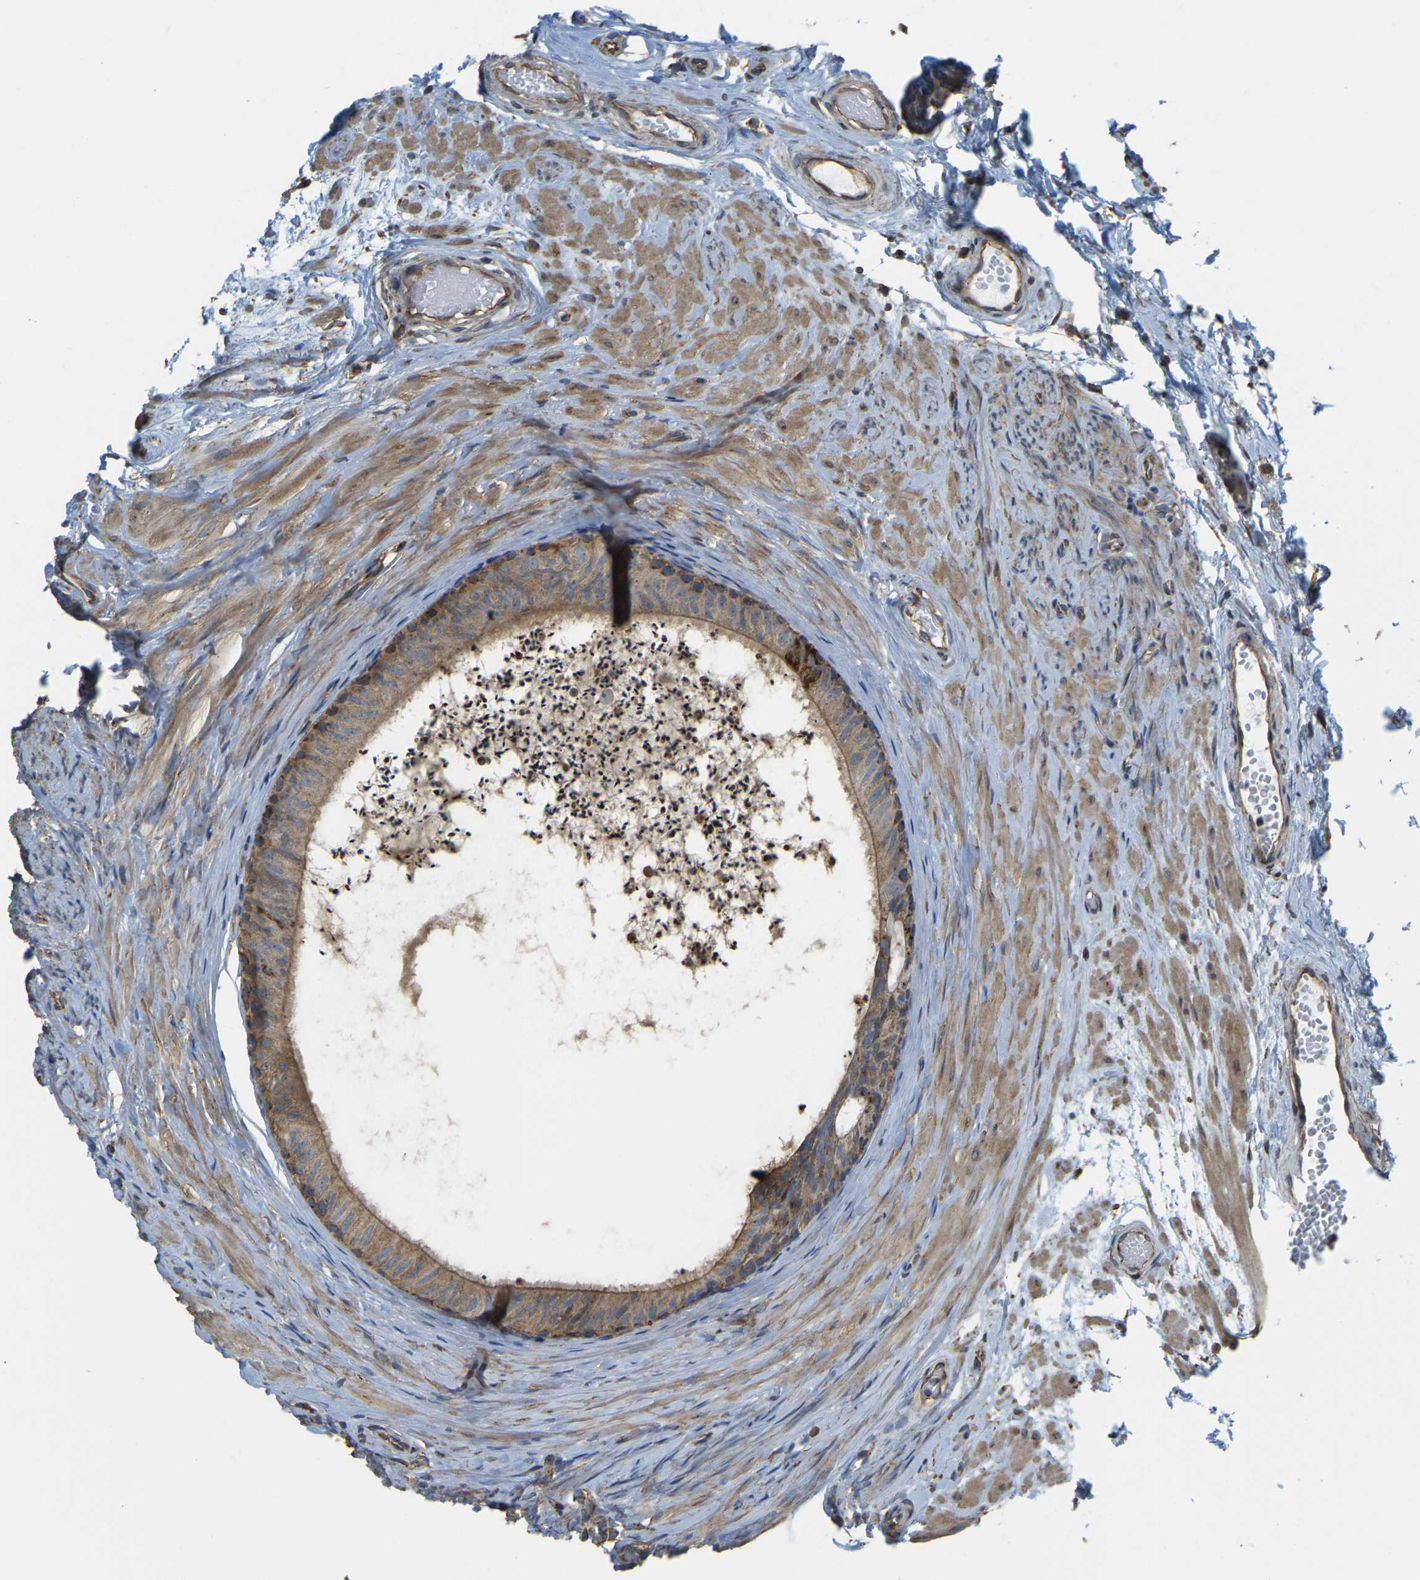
{"staining": {"intensity": "moderate", "quantity": ">75%", "location": "cytoplasmic/membranous"}, "tissue": "epididymis", "cell_type": "Glandular cells", "image_type": "normal", "snomed": [{"axis": "morphology", "description": "Normal tissue, NOS"}, {"axis": "topography", "description": "Epididymis"}], "caption": "Protein staining of unremarkable epididymis shows moderate cytoplasmic/membranous positivity in approximately >75% of glandular cells. Using DAB (brown) and hematoxylin (blue) stains, captured at high magnification using brightfield microscopy.", "gene": "PSMD7", "patient": {"sex": "male", "age": 56}}